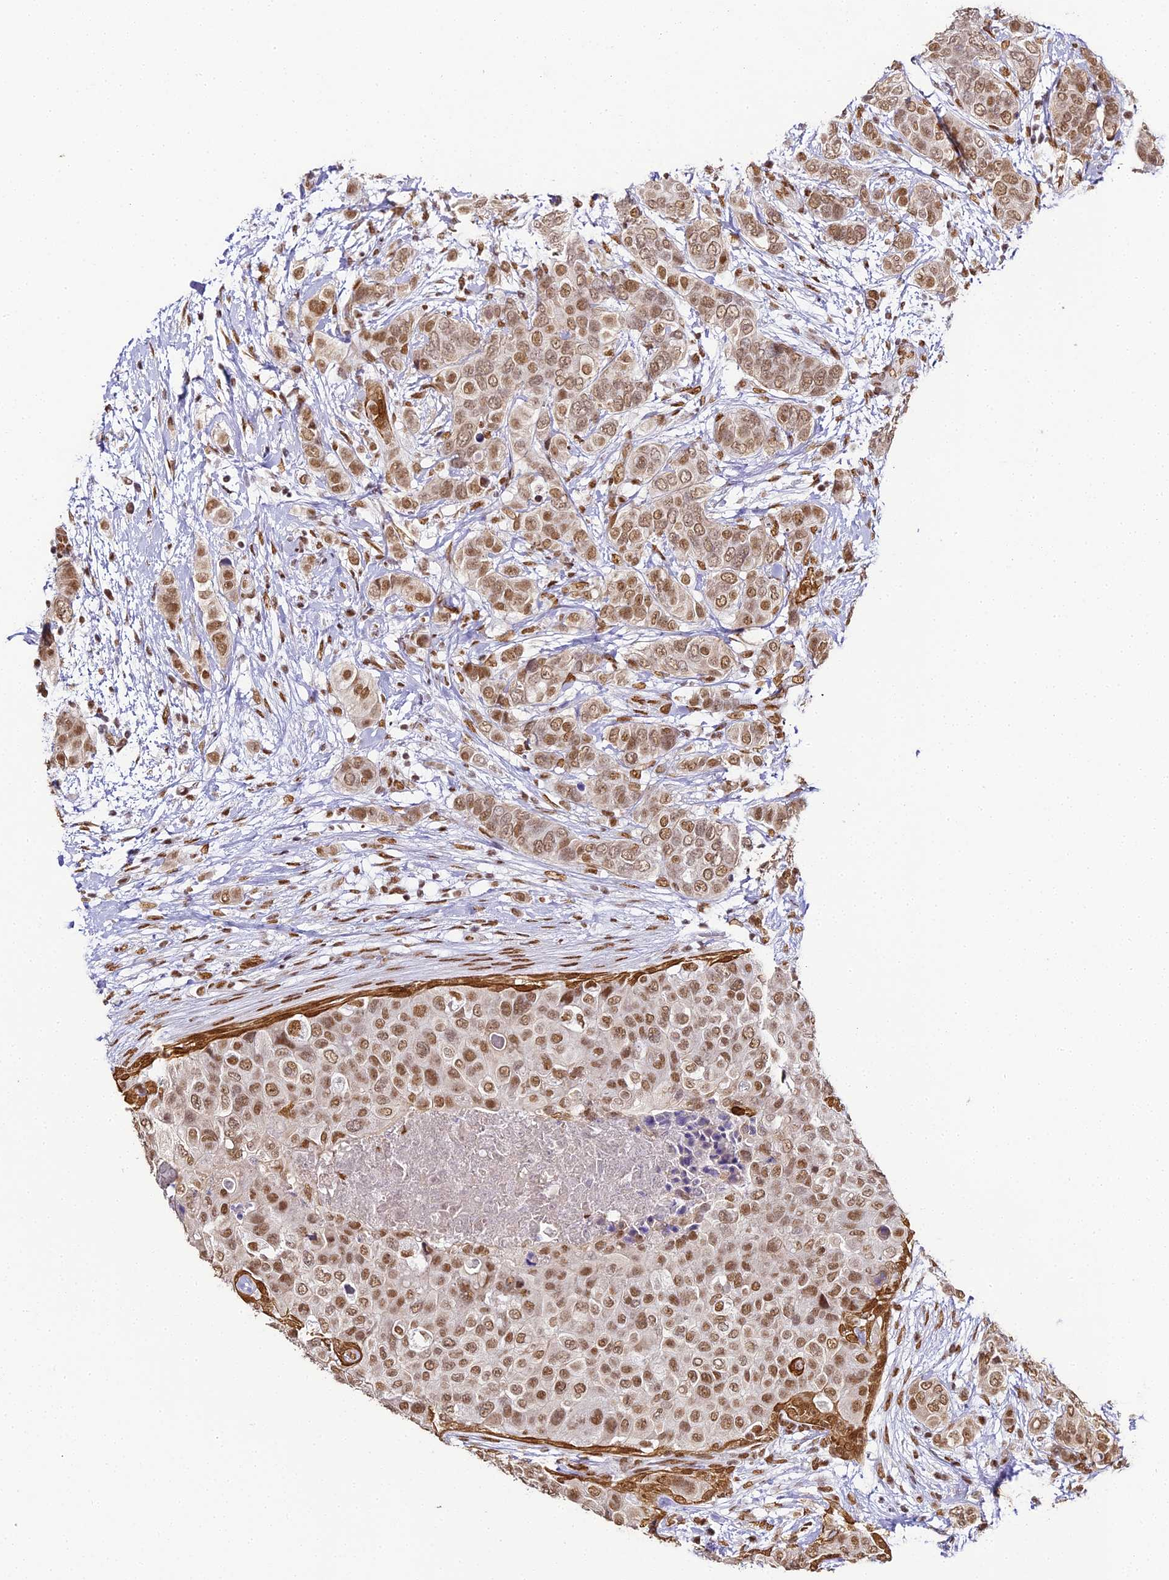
{"staining": {"intensity": "moderate", "quantity": ">75%", "location": "nuclear"}, "tissue": "breast cancer", "cell_type": "Tumor cells", "image_type": "cancer", "snomed": [{"axis": "morphology", "description": "Lobular carcinoma"}, {"axis": "topography", "description": "Breast"}], "caption": "Immunohistochemistry photomicrograph of breast lobular carcinoma stained for a protein (brown), which shows medium levels of moderate nuclear positivity in approximately >75% of tumor cells.", "gene": "HNRNPA1", "patient": {"sex": "female", "age": 51}}